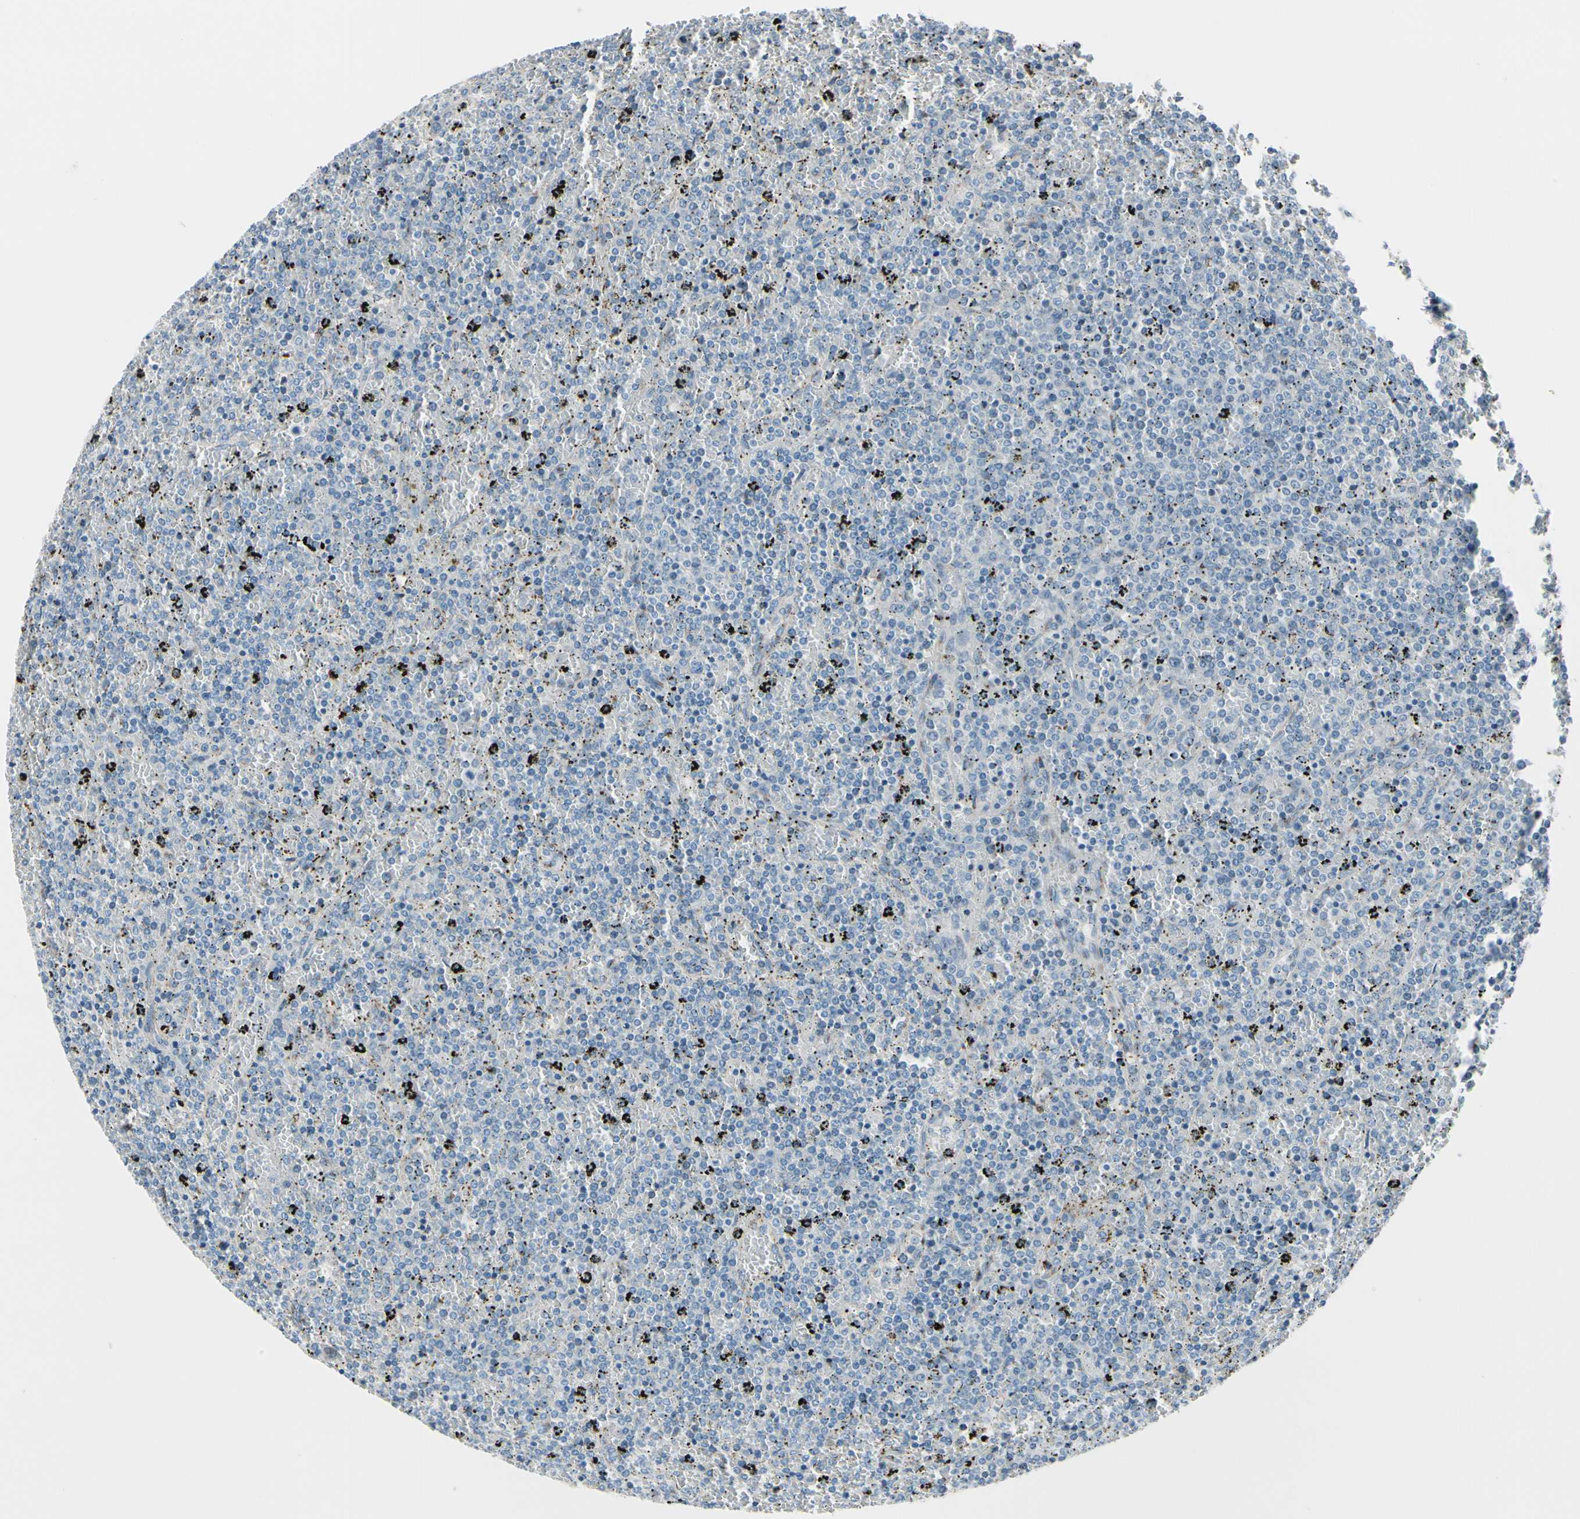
{"staining": {"intensity": "negative", "quantity": "none", "location": "none"}, "tissue": "lymphoma", "cell_type": "Tumor cells", "image_type": "cancer", "snomed": [{"axis": "morphology", "description": "Malignant lymphoma, non-Hodgkin's type, Low grade"}, {"axis": "topography", "description": "Spleen"}], "caption": "Lymphoma was stained to show a protein in brown. There is no significant staining in tumor cells.", "gene": "PGR", "patient": {"sex": "female", "age": 77}}